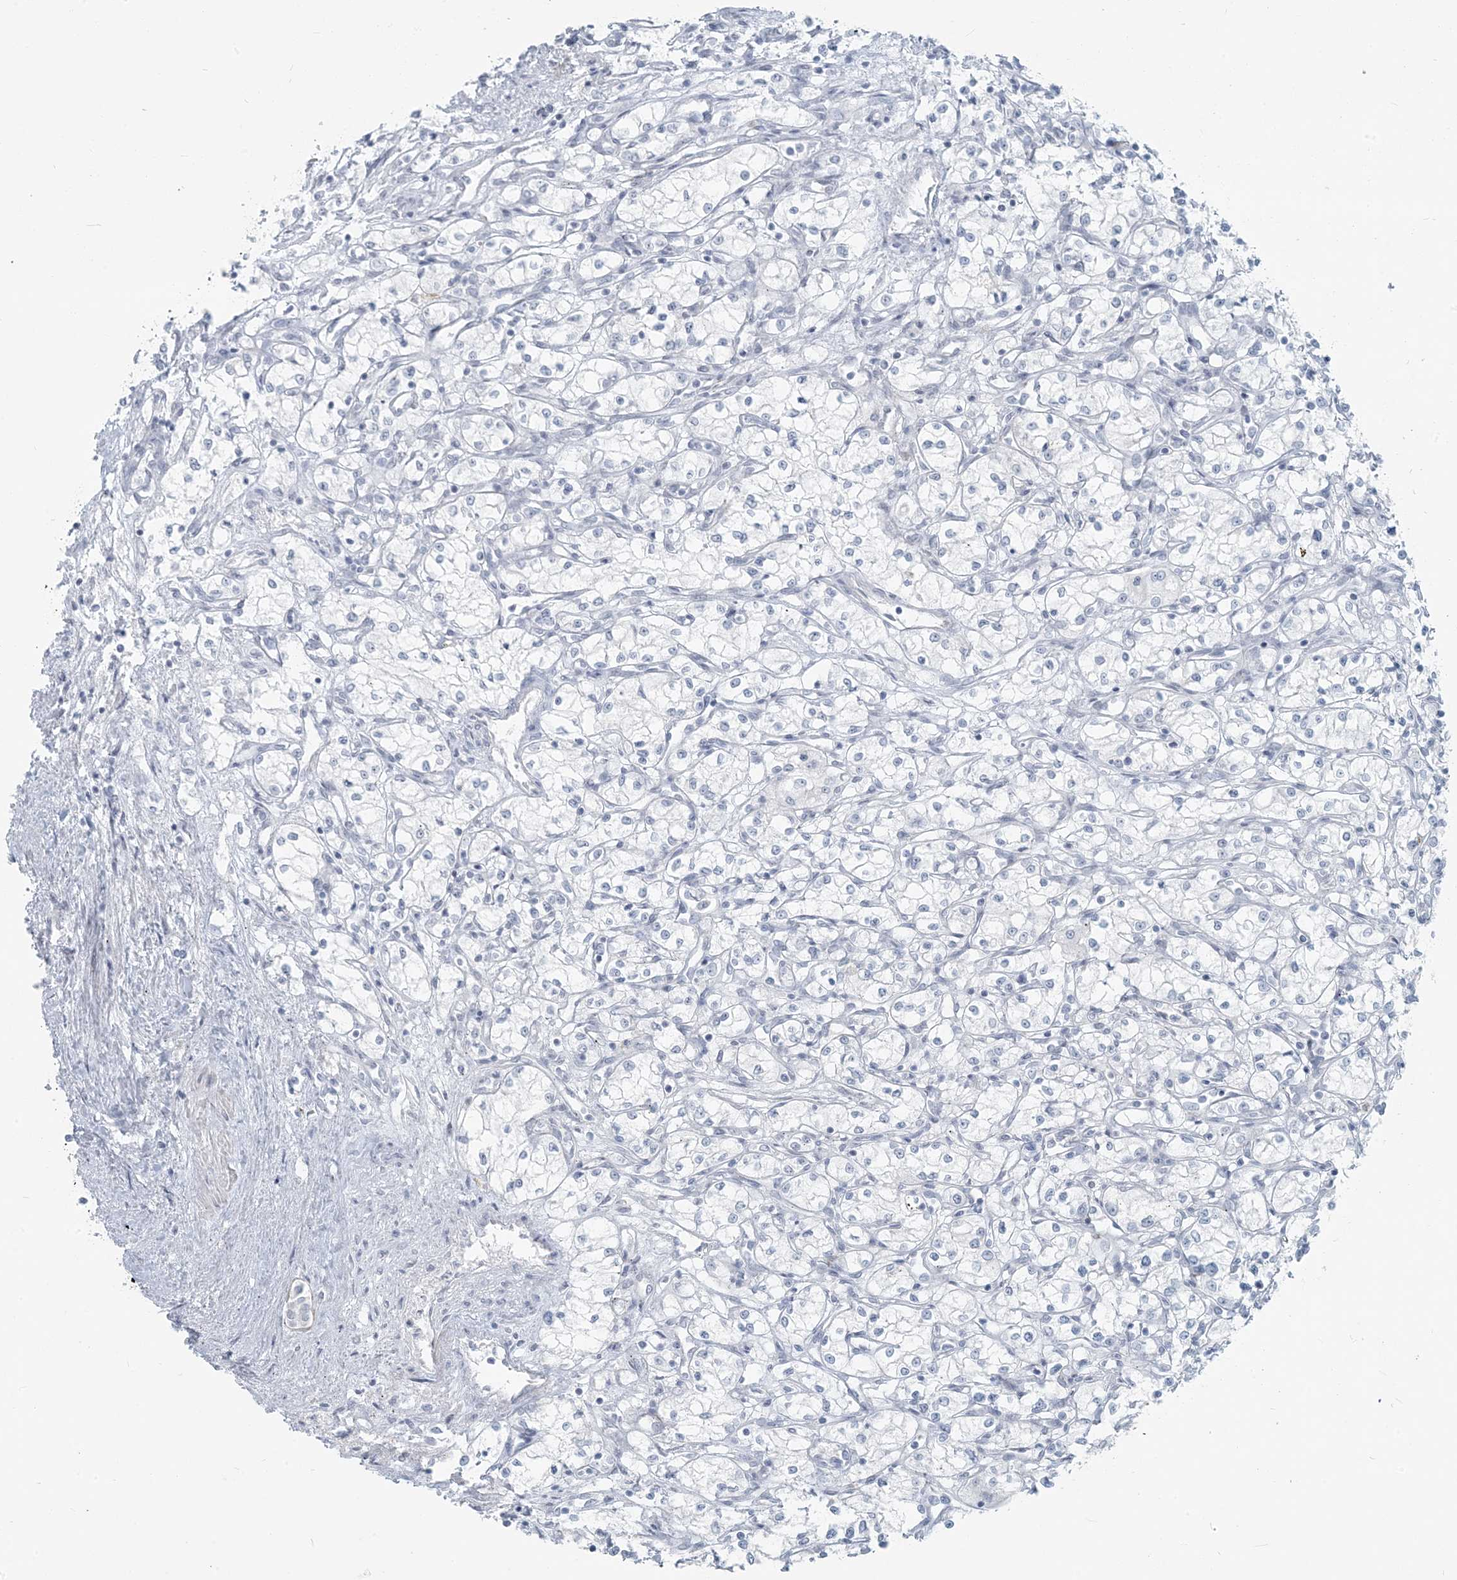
{"staining": {"intensity": "negative", "quantity": "none", "location": "none"}, "tissue": "renal cancer", "cell_type": "Tumor cells", "image_type": "cancer", "snomed": [{"axis": "morphology", "description": "Adenocarcinoma, NOS"}, {"axis": "topography", "description": "Kidney"}], "caption": "An immunohistochemistry (IHC) histopathology image of adenocarcinoma (renal) is shown. There is no staining in tumor cells of adenocarcinoma (renal). The staining was performed using DAB (3,3'-diaminobenzidine) to visualize the protein expression in brown, while the nuclei were stained in blue with hematoxylin (Magnification: 20x).", "gene": "SCML1", "patient": {"sex": "male", "age": 59}}